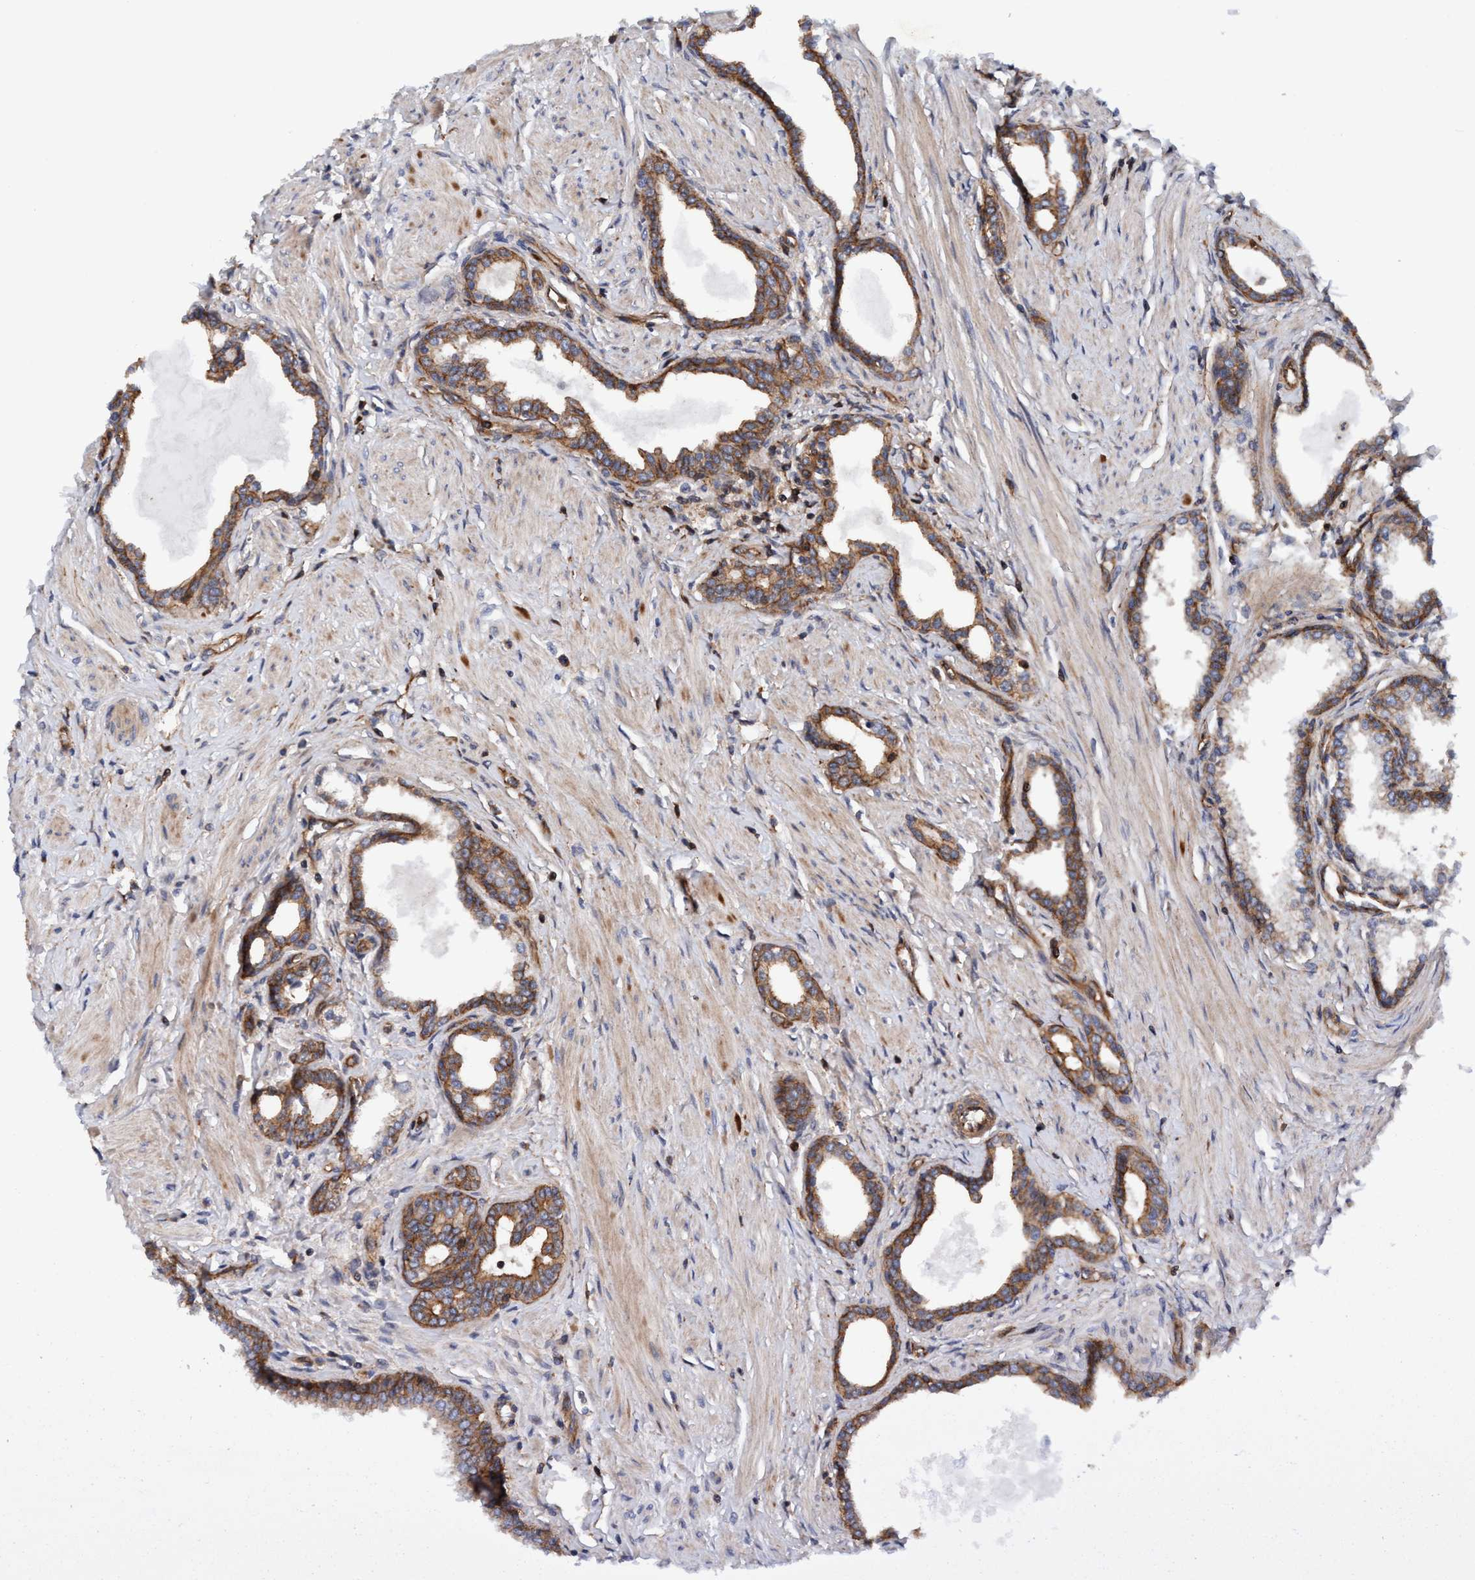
{"staining": {"intensity": "moderate", "quantity": ">75%", "location": "cytoplasmic/membranous"}, "tissue": "prostate cancer", "cell_type": "Tumor cells", "image_type": "cancer", "snomed": [{"axis": "morphology", "description": "Adenocarcinoma, High grade"}, {"axis": "topography", "description": "Prostate"}], "caption": "Immunohistochemical staining of adenocarcinoma (high-grade) (prostate) displays medium levels of moderate cytoplasmic/membranous staining in approximately >75% of tumor cells.", "gene": "MCM3AP", "patient": {"sex": "male", "age": 52}}